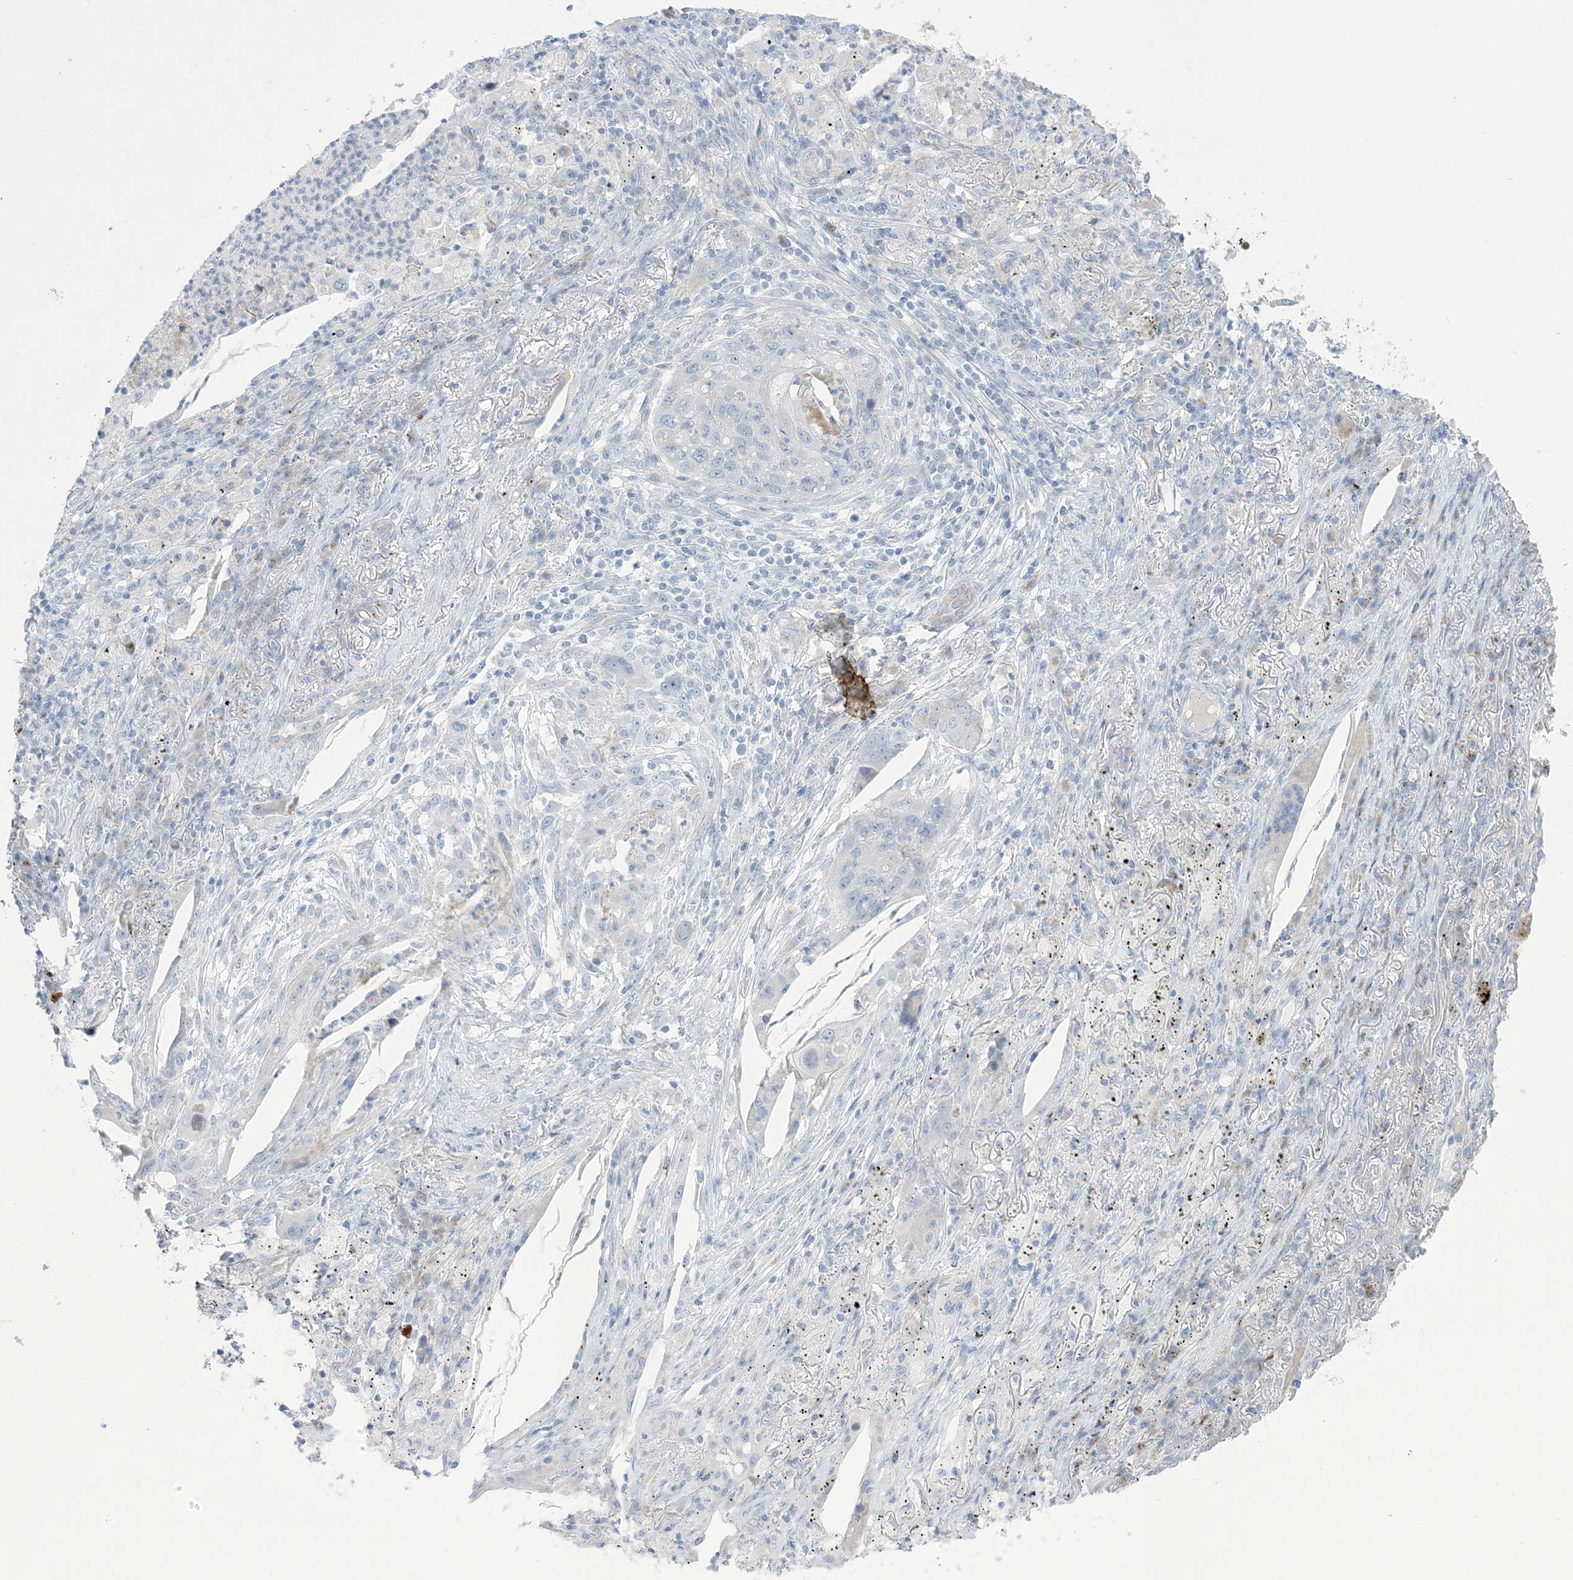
{"staining": {"intensity": "negative", "quantity": "none", "location": "none"}, "tissue": "lung cancer", "cell_type": "Tumor cells", "image_type": "cancer", "snomed": [{"axis": "morphology", "description": "Squamous cell carcinoma, NOS"}, {"axis": "topography", "description": "Lung"}], "caption": "An immunohistochemistry photomicrograph of lung squamous cell carcinoma is shown. There is no staining in tumor cells of lung squamous cell carcinoma.", "gene": "XIRP2", "patient": {"sex": "female", "age": 63}}